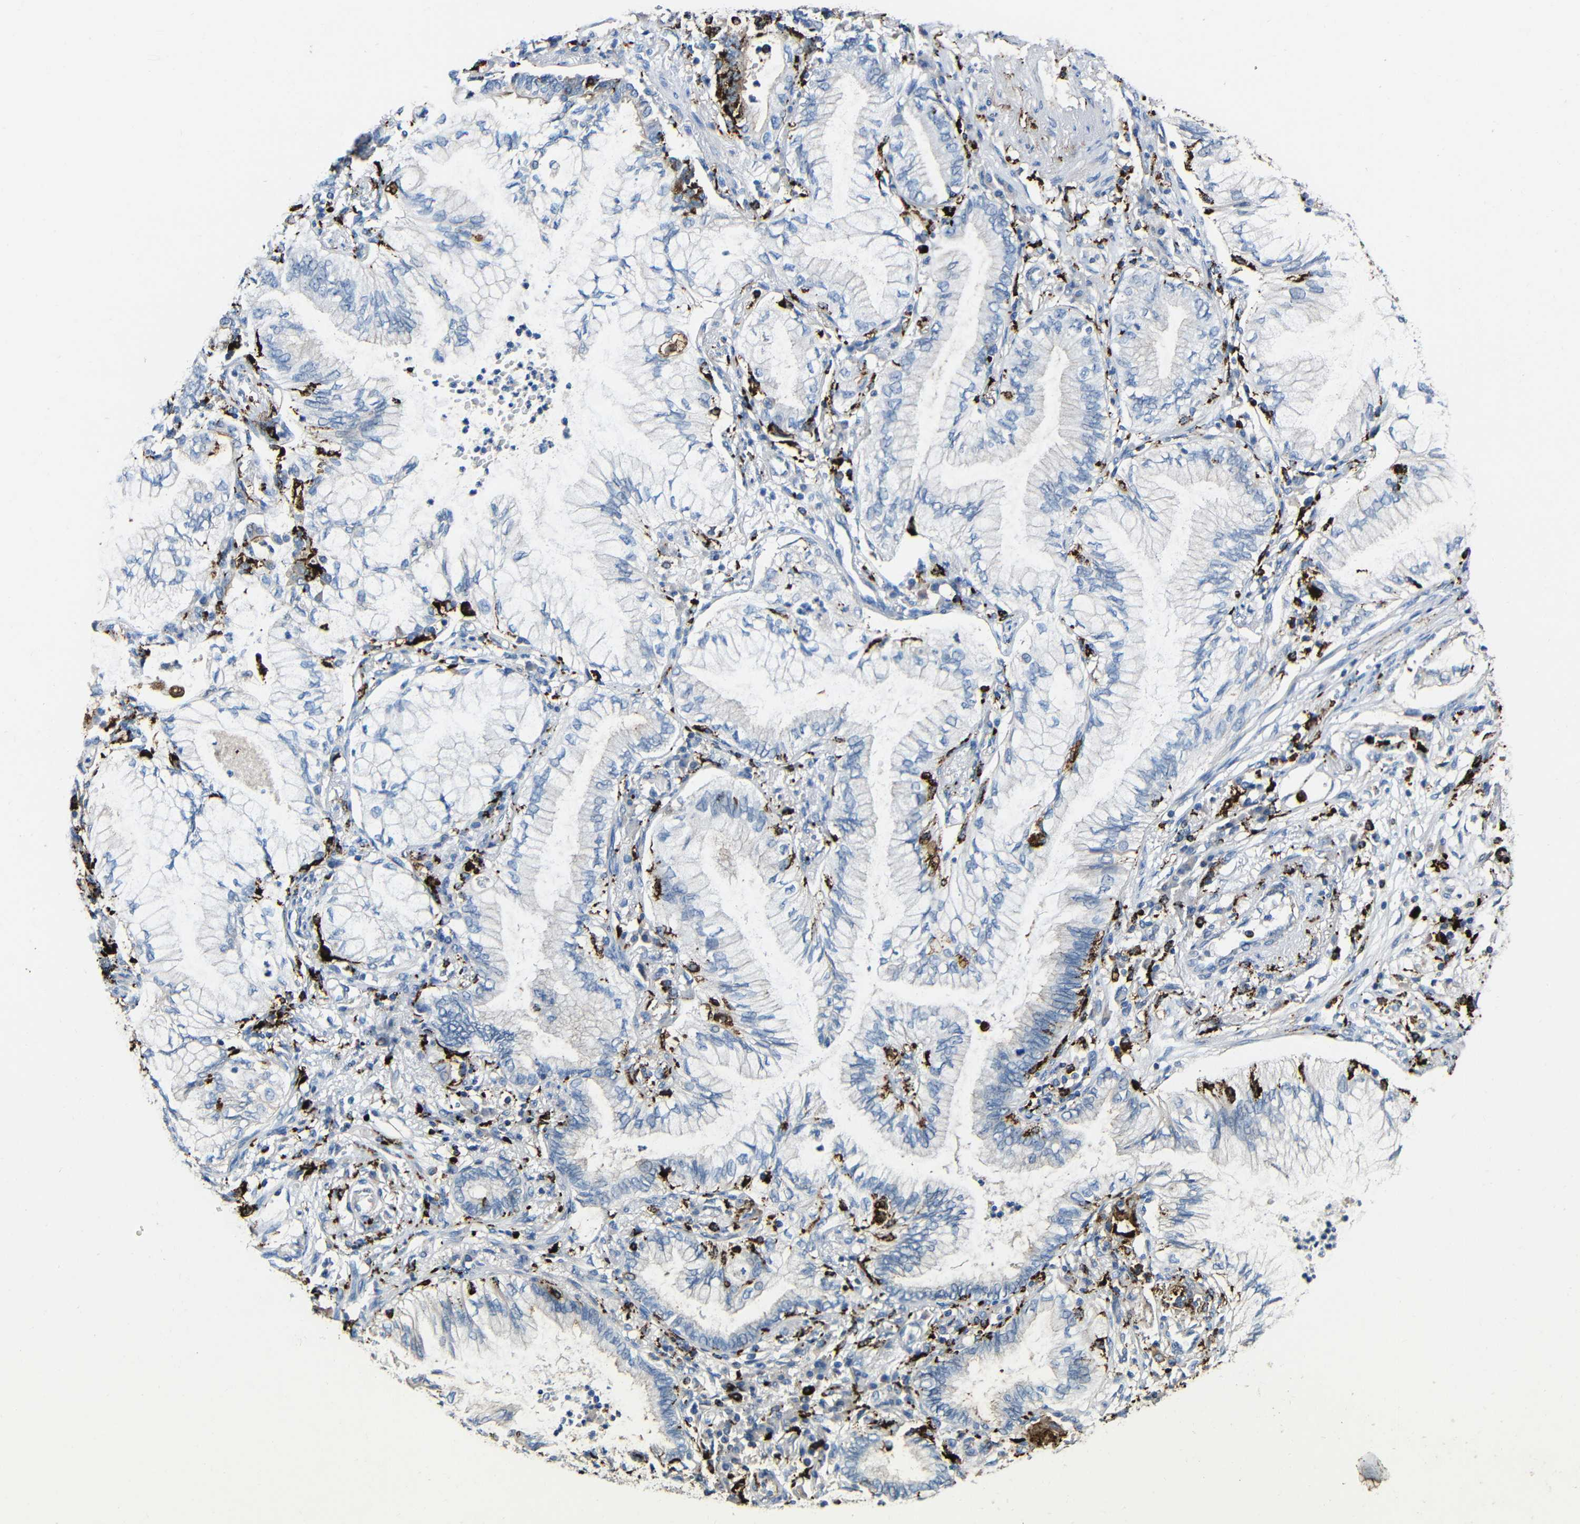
{"staining": {"intensity": "negative", "quantity": "none", "location": "none"}, "tissue": "lung cancer", "cell_type": "Tumor cells", "image_type": "cancer", "snomed": [{"axis": "morphology", "description": "Normal tissue, NOS"}, {"axis": "morphology", "description": "Adenocarcinoma, NOS"}, {"axis": "topography", "description": "Bronchus"}, {"axis": "topography", "description": "Lung"}], "caption": "Adenocarcinoma (lung) was stained to show a protein in brown. There is no significant staining in tumor cells.", "gene": "HLA-DMA", "patient": {"sex": "female", "age": 70}}